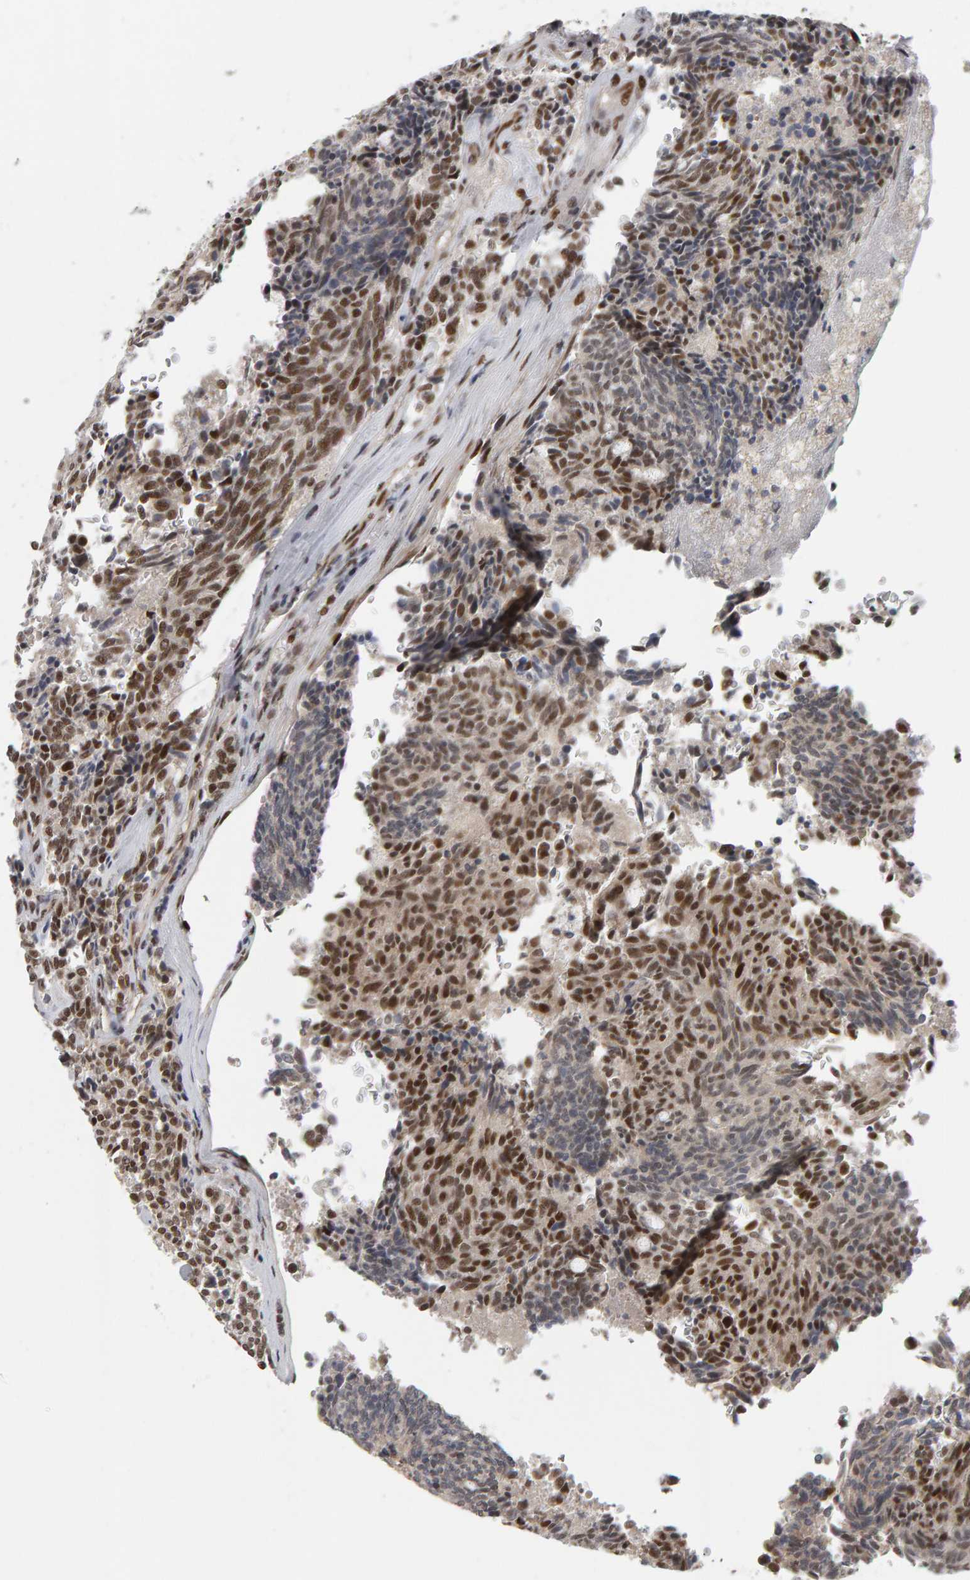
{"staining": {"intensity": "moderate", "quantity": ">75%", "location": "nuclear"}, "tissue": "carcinoid", "cell_type": "Tumor cells", "image_type": "cancer", "snomed": [{"axis": "morphology", "description": "Carcinoid, malignant, NOS"}, {"axis": "topography", "description": "Pancreas"}], "caption": "Moderate nuclear expression for a protein is appreciated in approximately >75% of tumor cells of malignant carcinoid using immunohistochemistry (IHC).", "gene": "ATF7IP", "patient": {"sex": "female", "age": 54}}